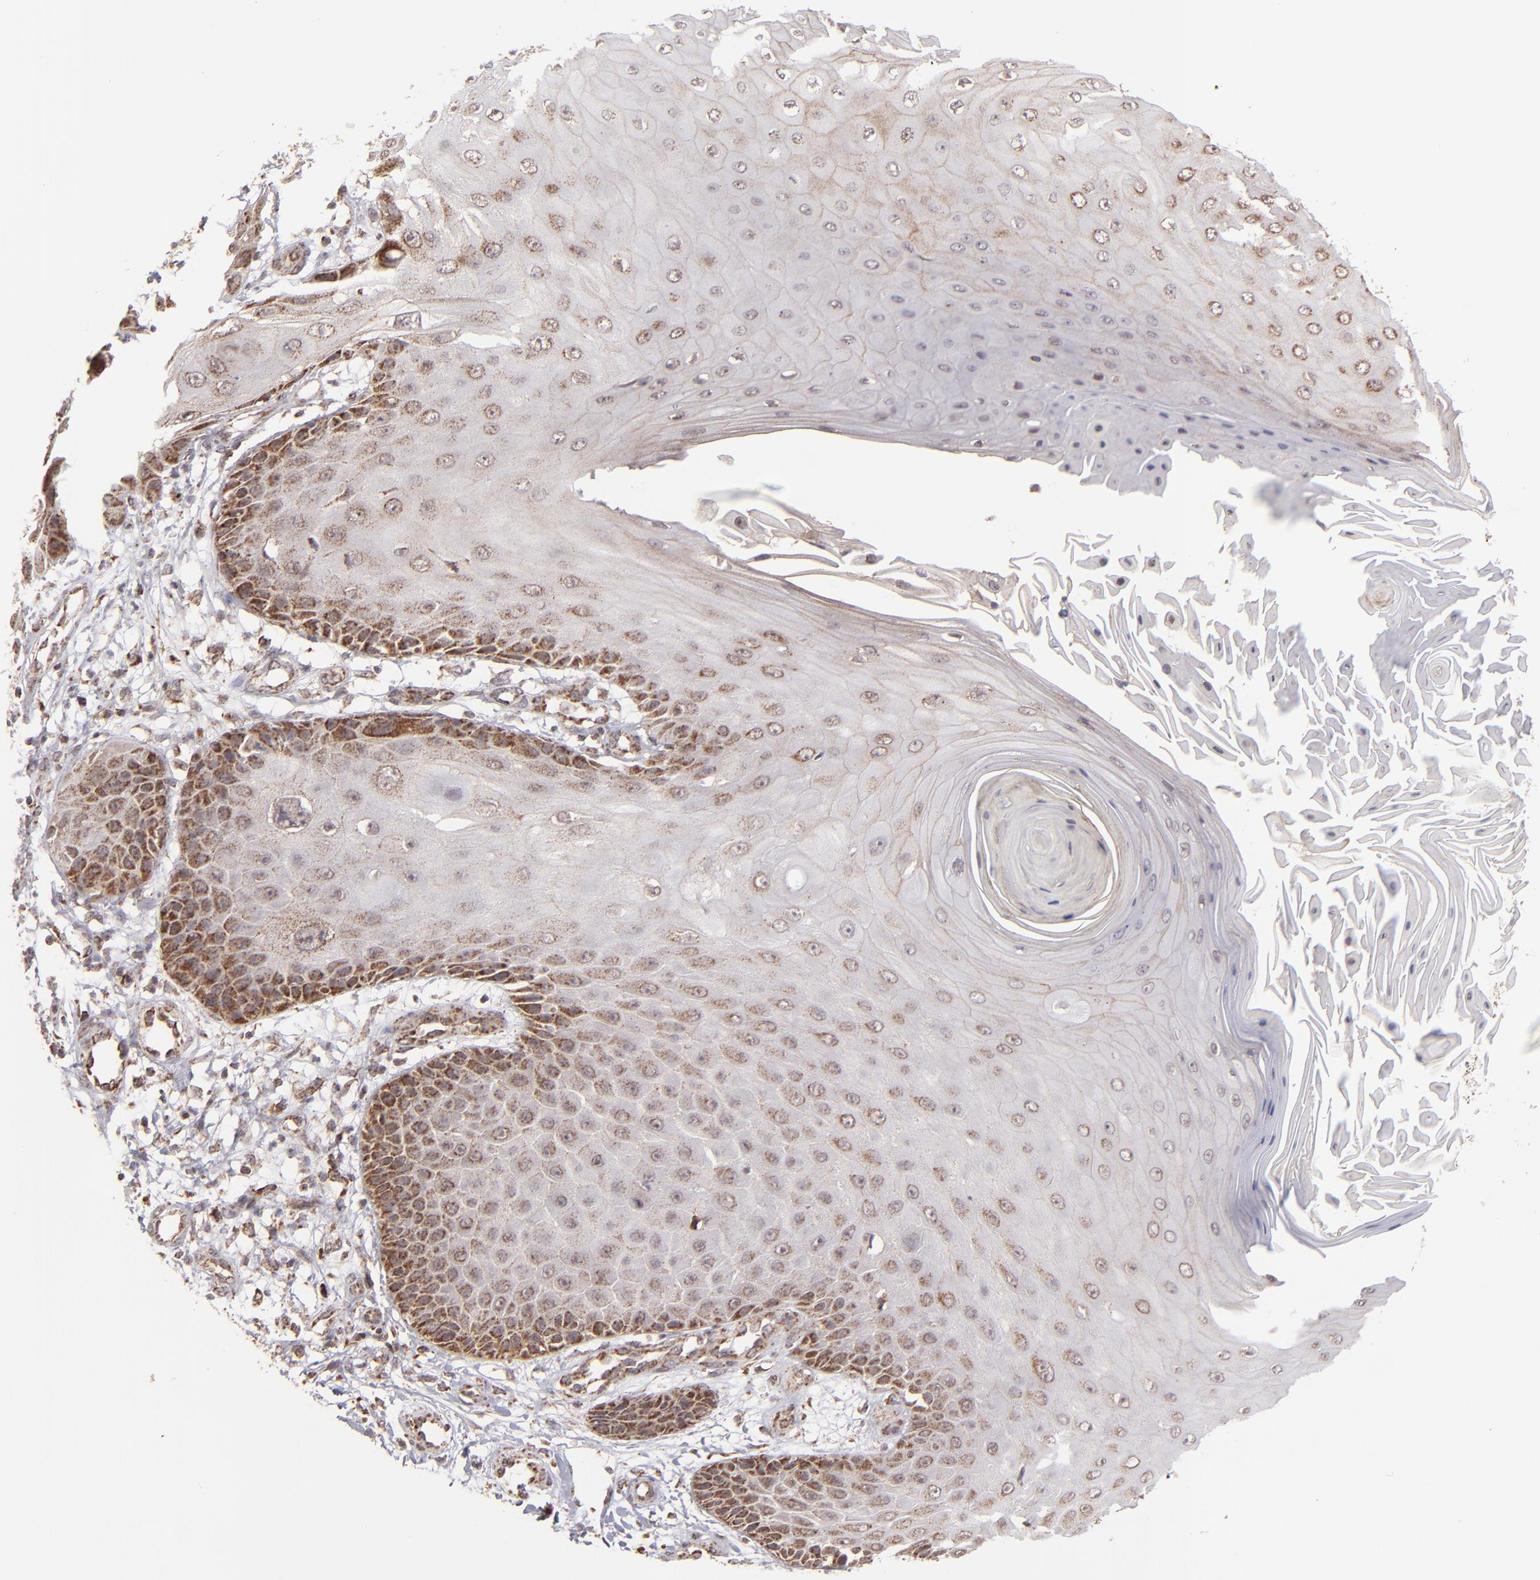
{"staining": {"intensity": "moderate", "quantity": "<25%", "location": "cytoplasmic/membranous"}, "tissue": "skin cancer", "cell_type": "Tumor cells", "image_type": "cancer", "snomed": [{"axis": "morphology", "description": "Squamous cell carcinoma, NOS"}, {"axis": "topography", "description": "Skin"}], "caption": "Skin cancer stained with IHC displays moderate cytoplasmic/membranous positivity in about <25% of tumor cells. (Brightfield microscopy of DAB IHC at high magnification).", "gene": "SLC15A1", "patient": {"sex": "female", "age": 40}}